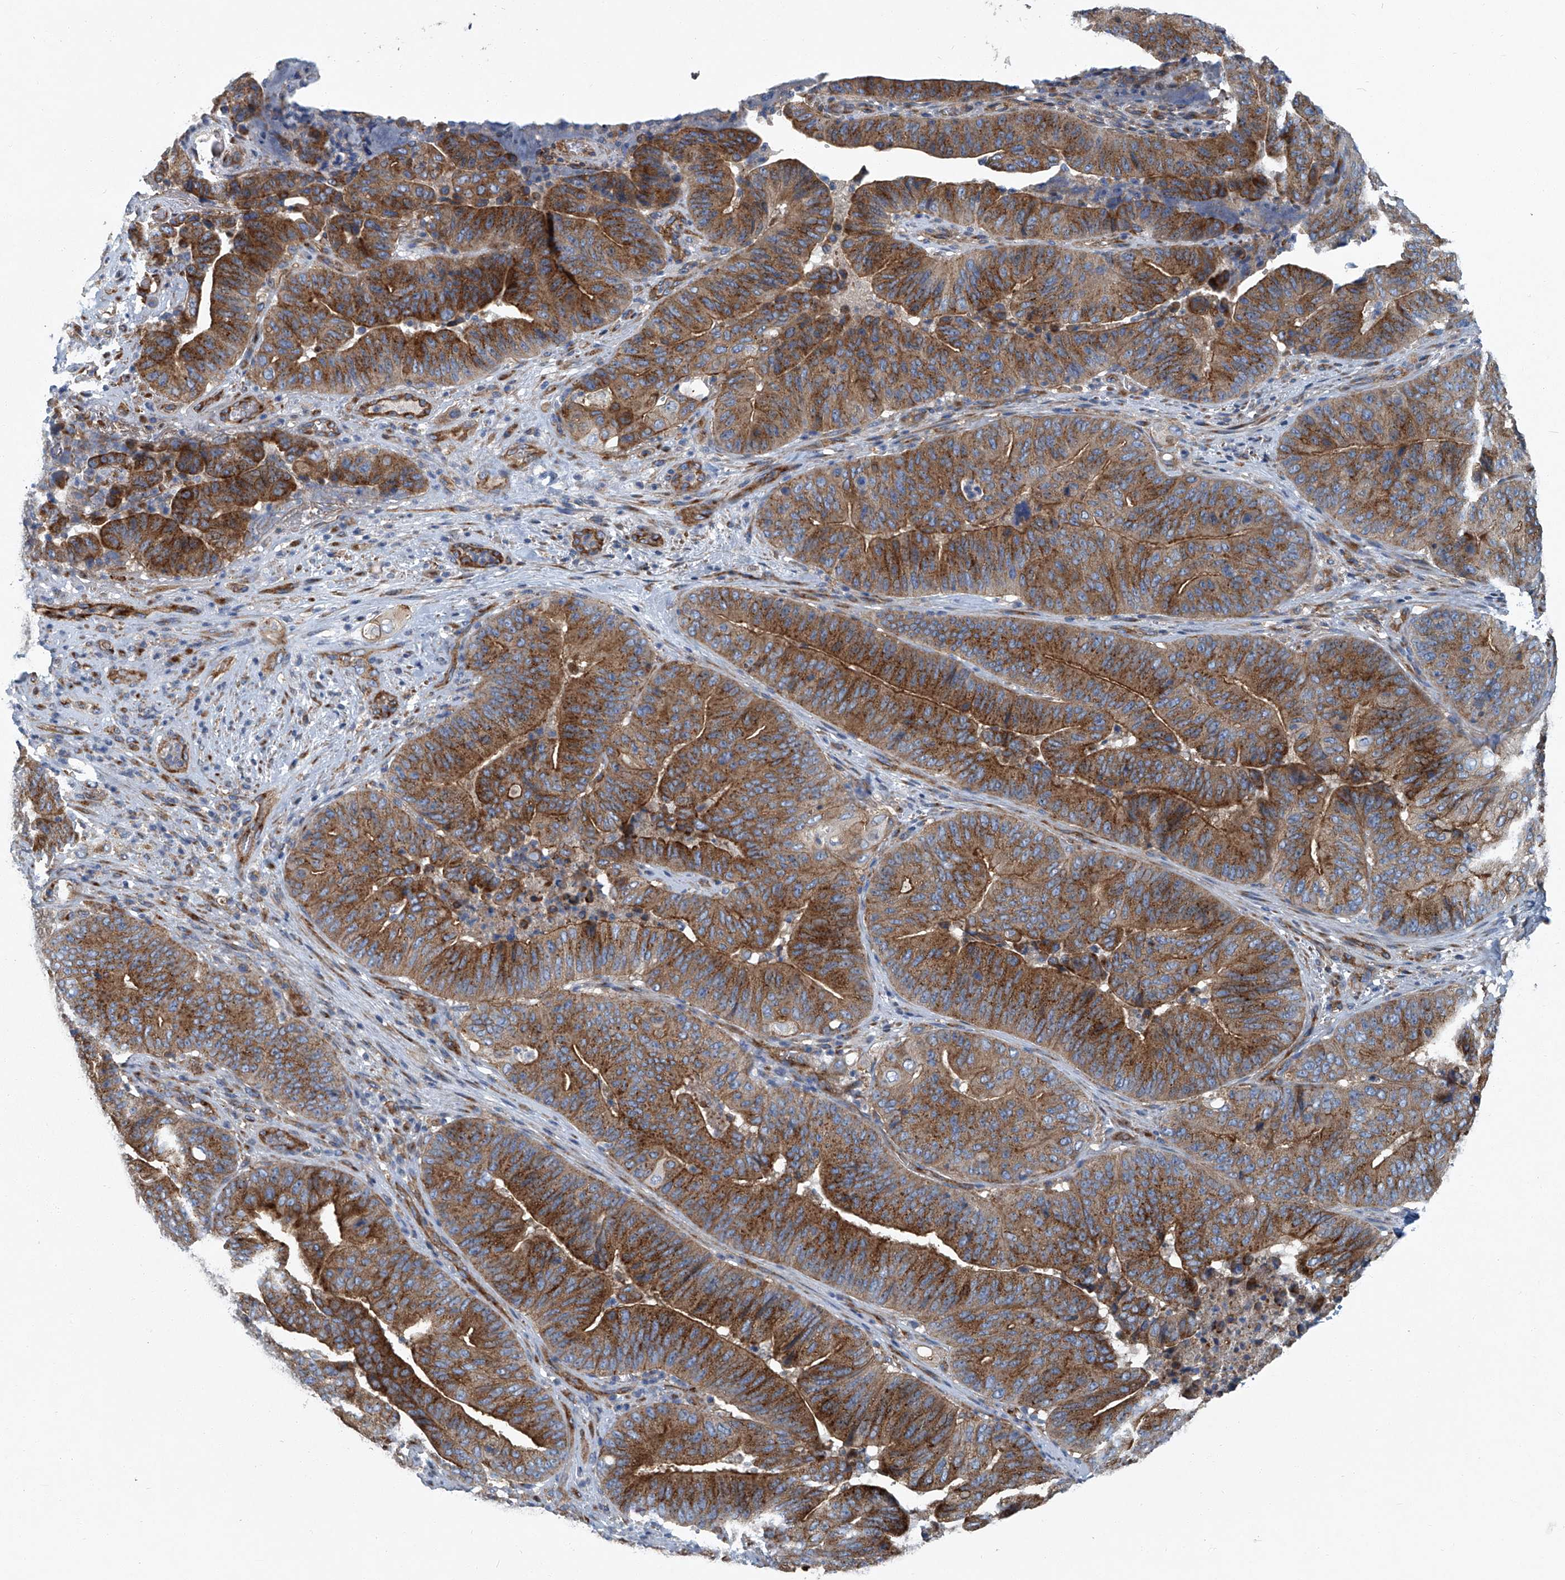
{"staining": {"intensity": "strong", "quantity": ">75%", "location": "cytoplasmic/membranous"}, "tissue": "pancreatic cancer", "cell_type": "Tumor cells", "image_type": "cancer", "snomed": [{"axis": "morphology", "description": "Adenocarcinoma, NOS"}, {"axis": "topography", "description": "Pancreas"}], "caption": "There is high levels of strong cytoplasmic/membranous positivity in tumor cells of pancreatic adenocarcinoma, as demonstrated by immunohistochemical staining (brown color).", "gene": "PIGH", "patient": {"sex": "female", "age": 77}}